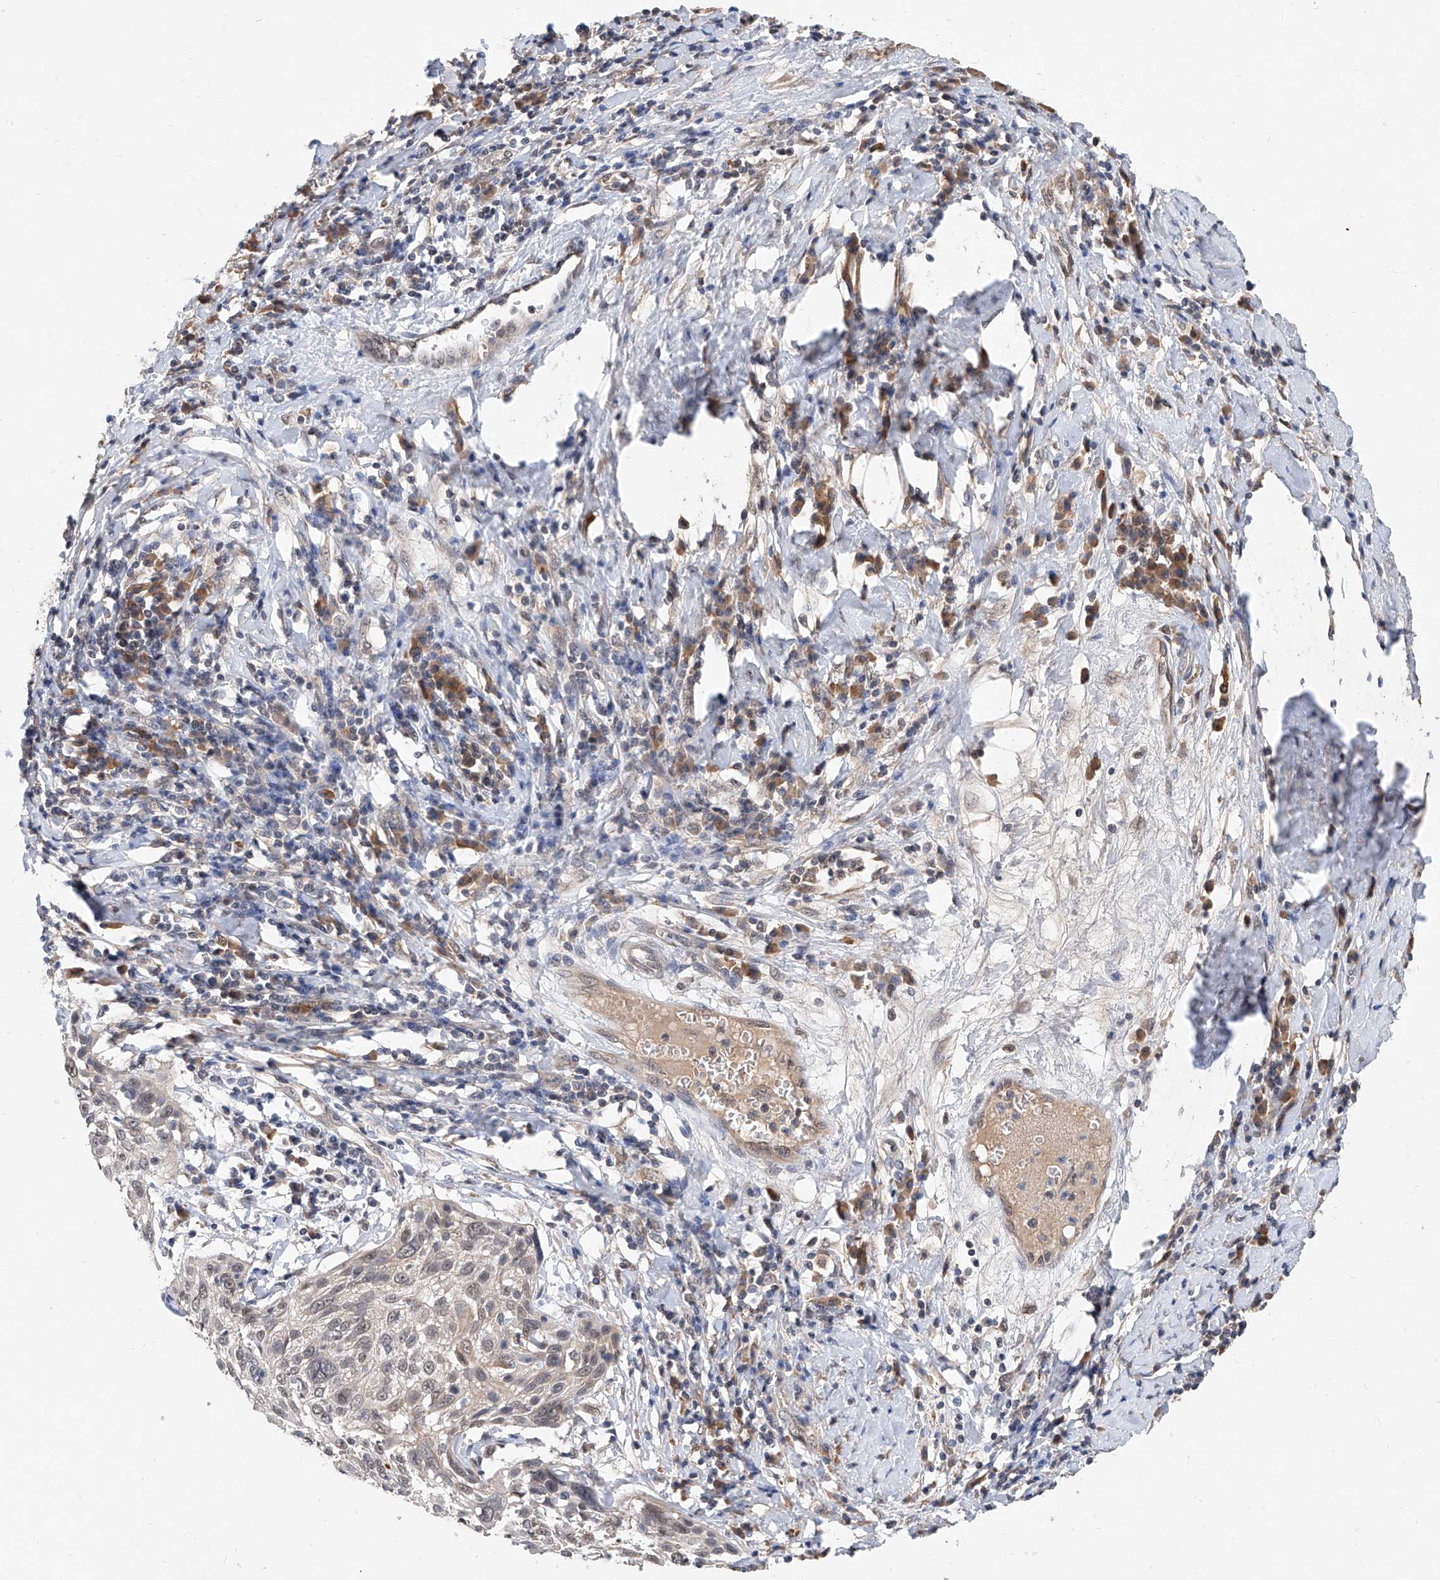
{"staining": {"intensity": "negative", "quantity": "none", "location": "none"}, "tissue": "cervical cancer", "cell_type": "Tumor cells", "image_type": "cancer", "snomed": [{"axis": "morphology", "description": "Squamous cell carcinoma, NOS"}, {"axis": "topography", "description": "Cervix"}], "caption": "DAB immunohistochemical staining of squamous cell carcinoma (cervical) demonstrates no significant expression in tumor cells.", "gene": "CARMIL3", "patient": {"sex": "female", "age": 51}}